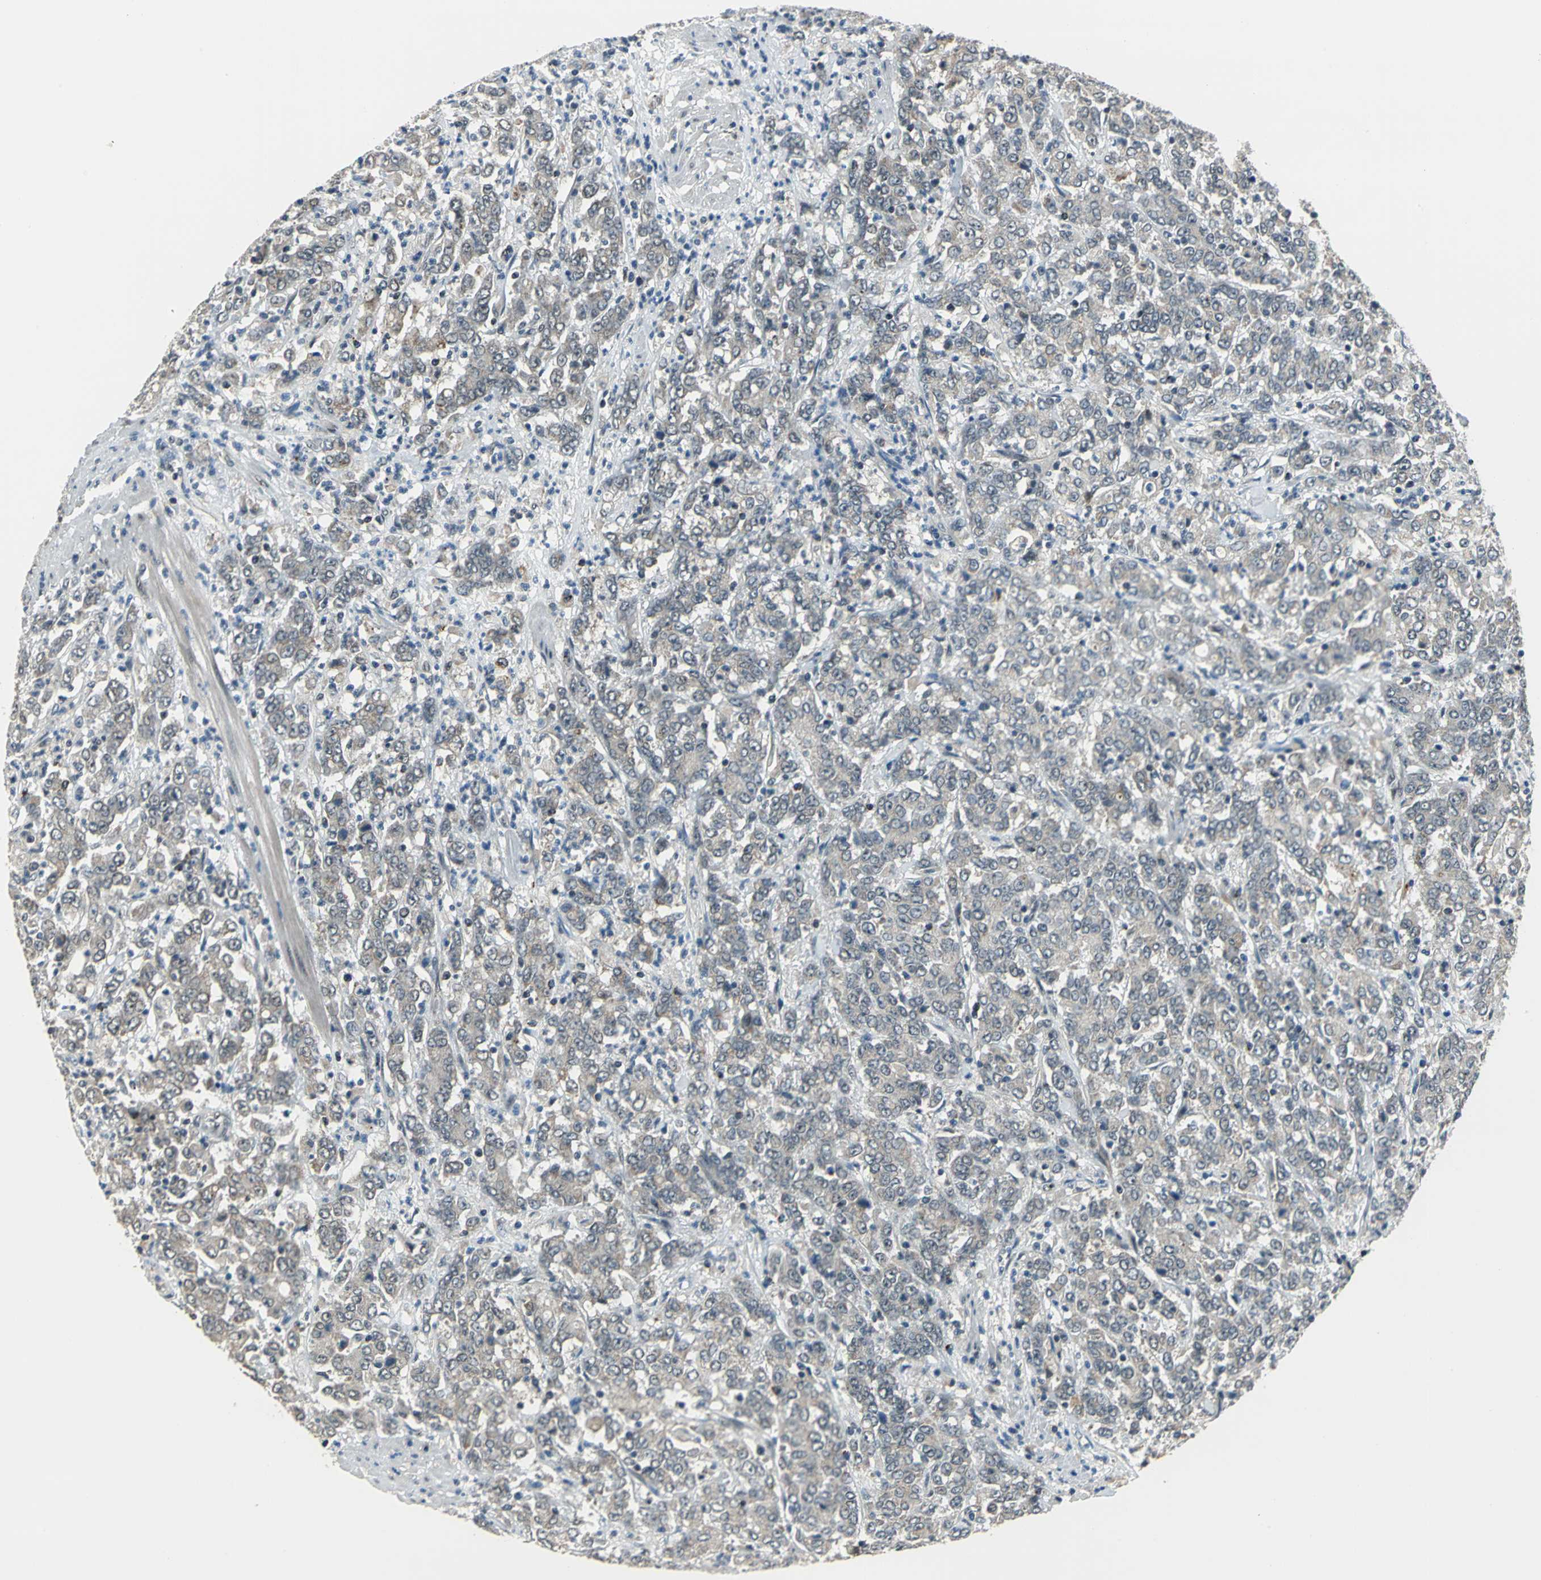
{"staining": {"intensity": "weak", "quantity": "<25%", "location": "cytoplasmic/membranous"}, "tissue": "stomach cancer", "cell_type": "Tumor cells", "image_type": "cancer", "snomed": [{"axis": "morphology", "description": "Adenocarcinoma, NOS"}, {"axis": "topography", "description": "Stomach, lower"}], "caption": "DAB immunohistochemical staining of human stomach adenocarcinoma displays no significant staining in tumor cells.", "gene": "ELF2", "patient": {"sex": "female", "age": 71}}